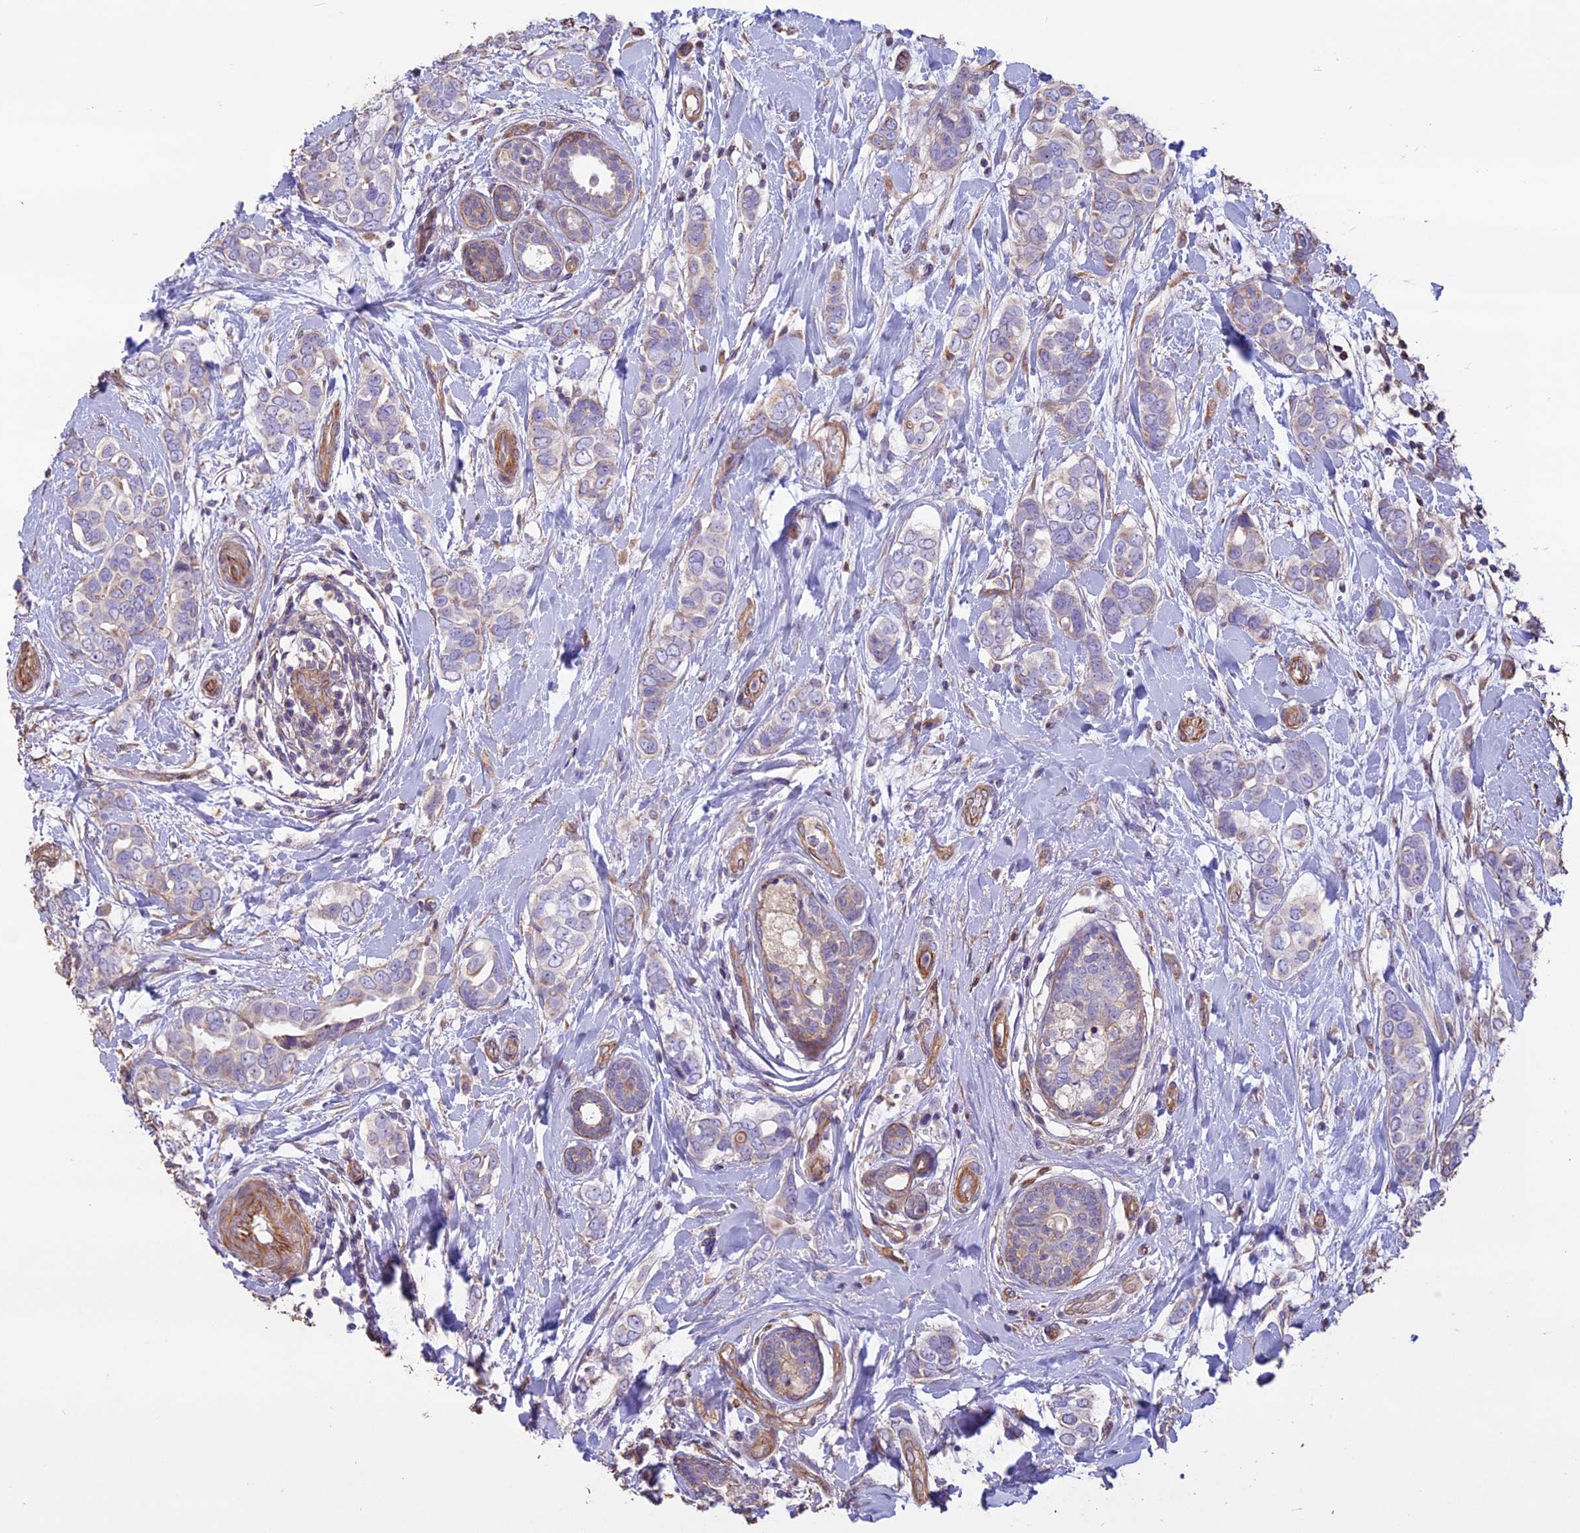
{"staining": {"intensity": "negative", "quantity": "none", "location": "none"}, "tissue": "breast cancer", "cell_type": "Tumor cells", "image_type": "cancer", "snomed": [{"axis": "morphology", "description": "Lobular carcinoma"}, {"axis": "topography", "description": "Breast"}], "caption": "IHC of human breast lobular carcinoma displays no staining in tumor cells.", "gene": "CCDC148", "patient": {"sex": "female", "age": 51}}